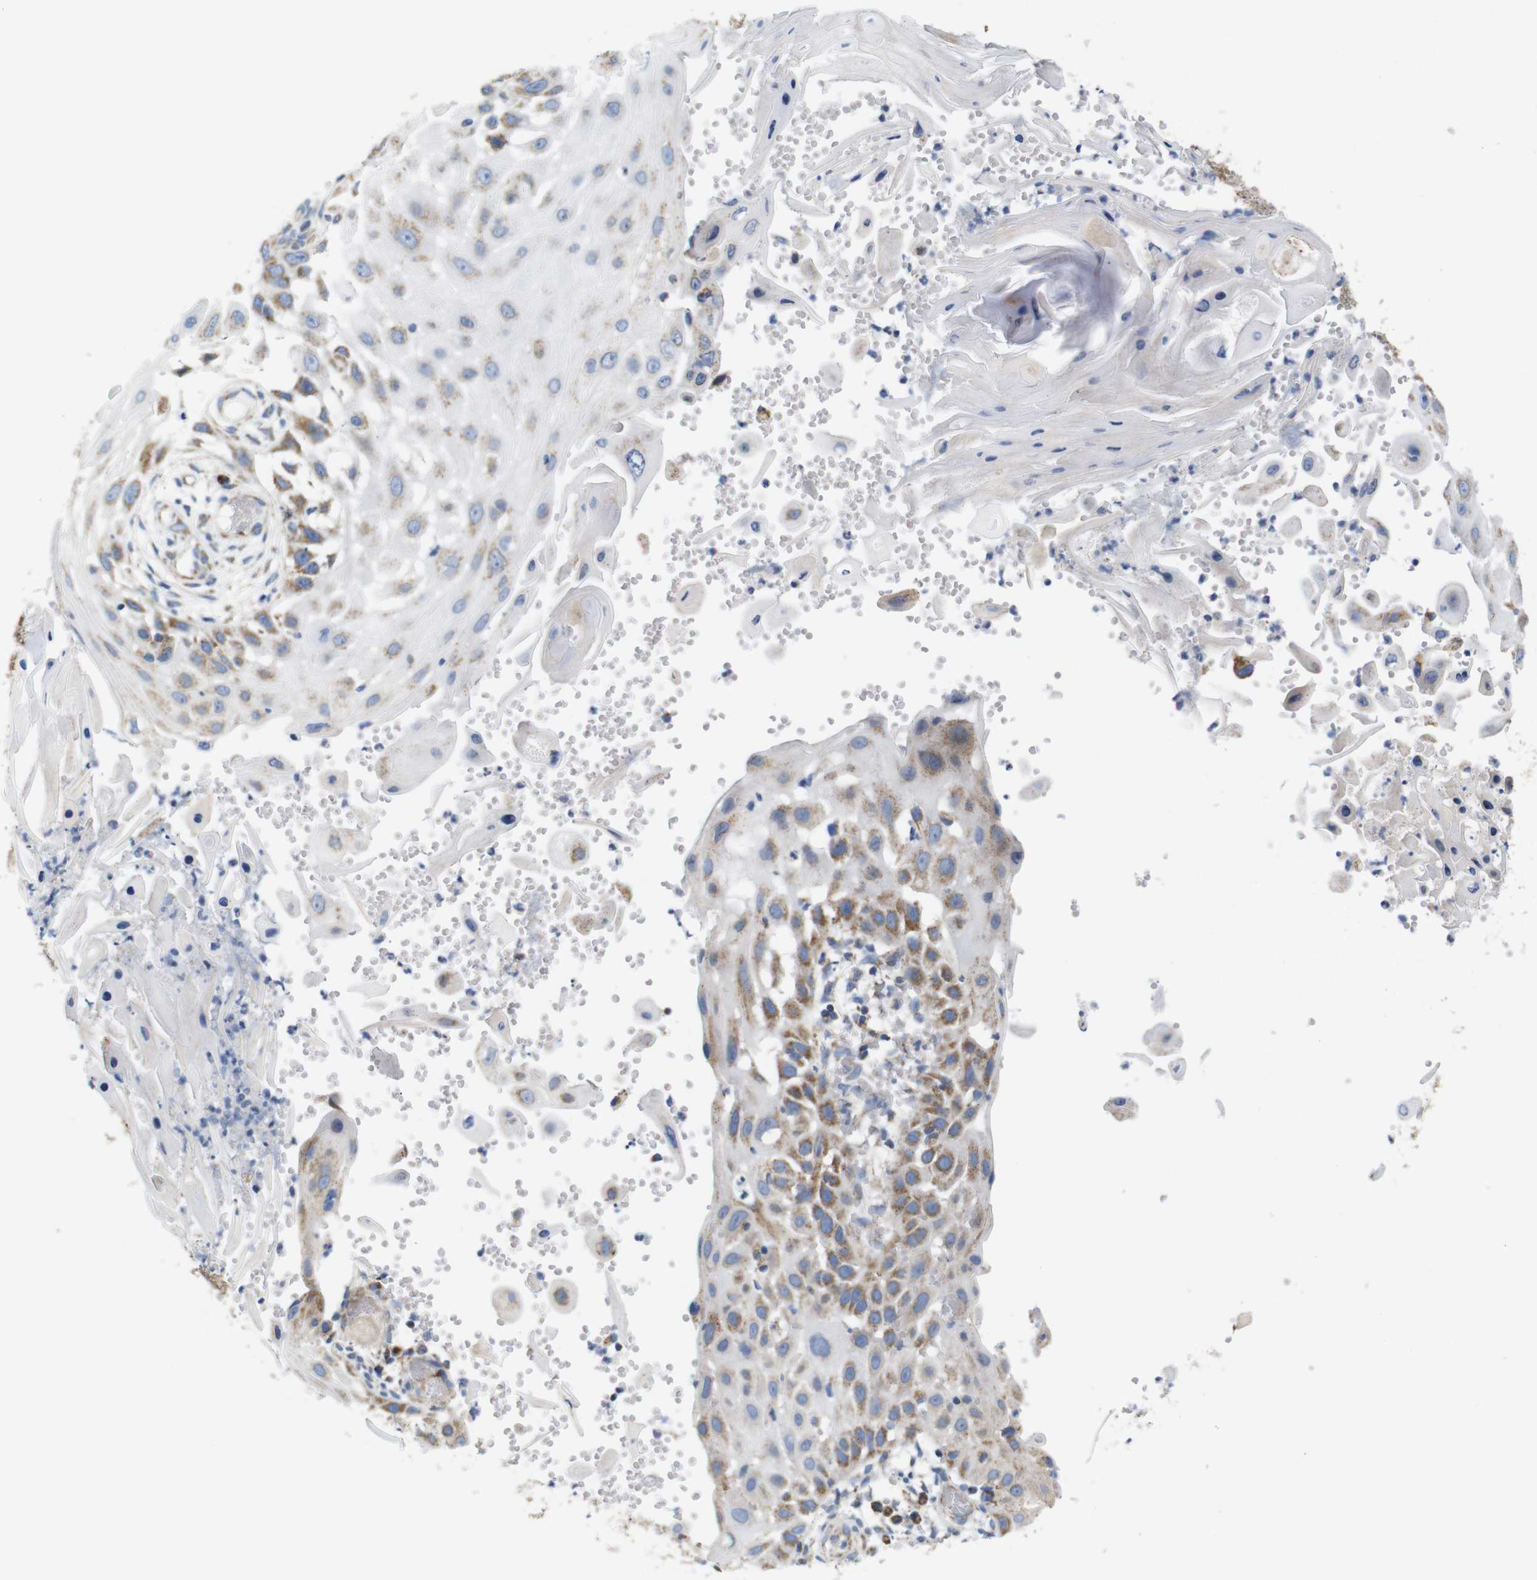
{"staining": {"intensity": "moderate", "quantity": "25%-75%", "location": "cytoplasmic/membranous"}, "tissue": "skin cancer", "cell_type": "Tumor cells", "image_type": "cancer", "snomed": [{"axis": "morphology", "description": "Squamous cell carcinoma, NOS"}, {"axis": "topography", "description": "Skin"}], "caption": "IHC (DAB) staining of skin cancer (squamous cell carcinoma) displays moderate cytoplasmic/membranous protein positivity in approximately 25%-75% of tumor cells.", "gene": "FAM171B", "patient": {"sex": "female", "age": 44}}